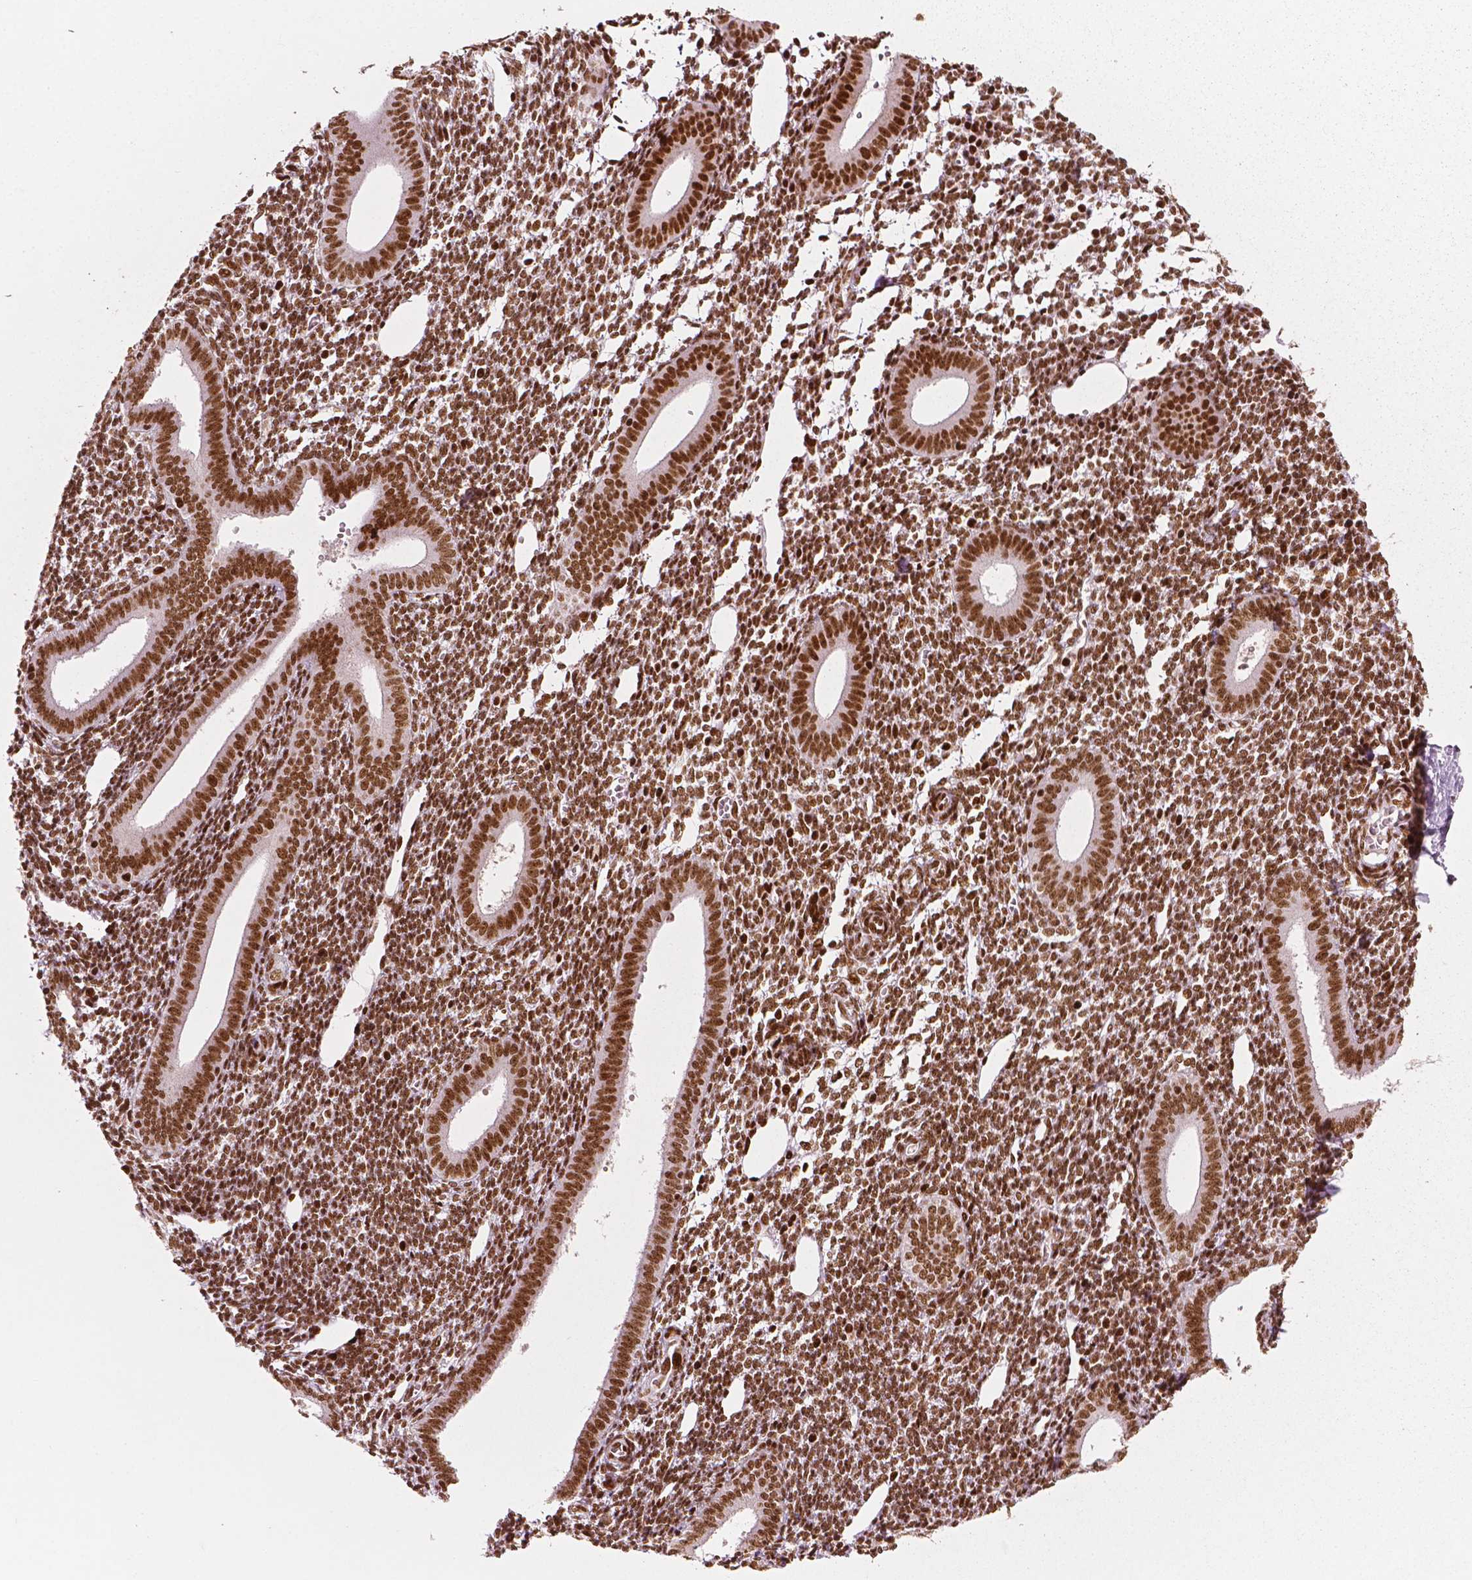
{"staining": {"intensity": "moderate", "quantity": "25%-75%", "location": "nuclear"}, "tissue": "endometrium", "cell_type": "Cells in endometrial stroma", "image_type": "normal", "snomed": [{"axis": "morphology", "description": "Normal tissue, NOS"}, {"axis": "topography", "description": "Endometrium"}], "caption": "The micrograph displays staining of benign endometrium, revealing moderate nuclear protein positivity (brown color) within cells in endometrial stroma.", "gene": "CTCF", "patient": {"sex": "female", "age": 25}}